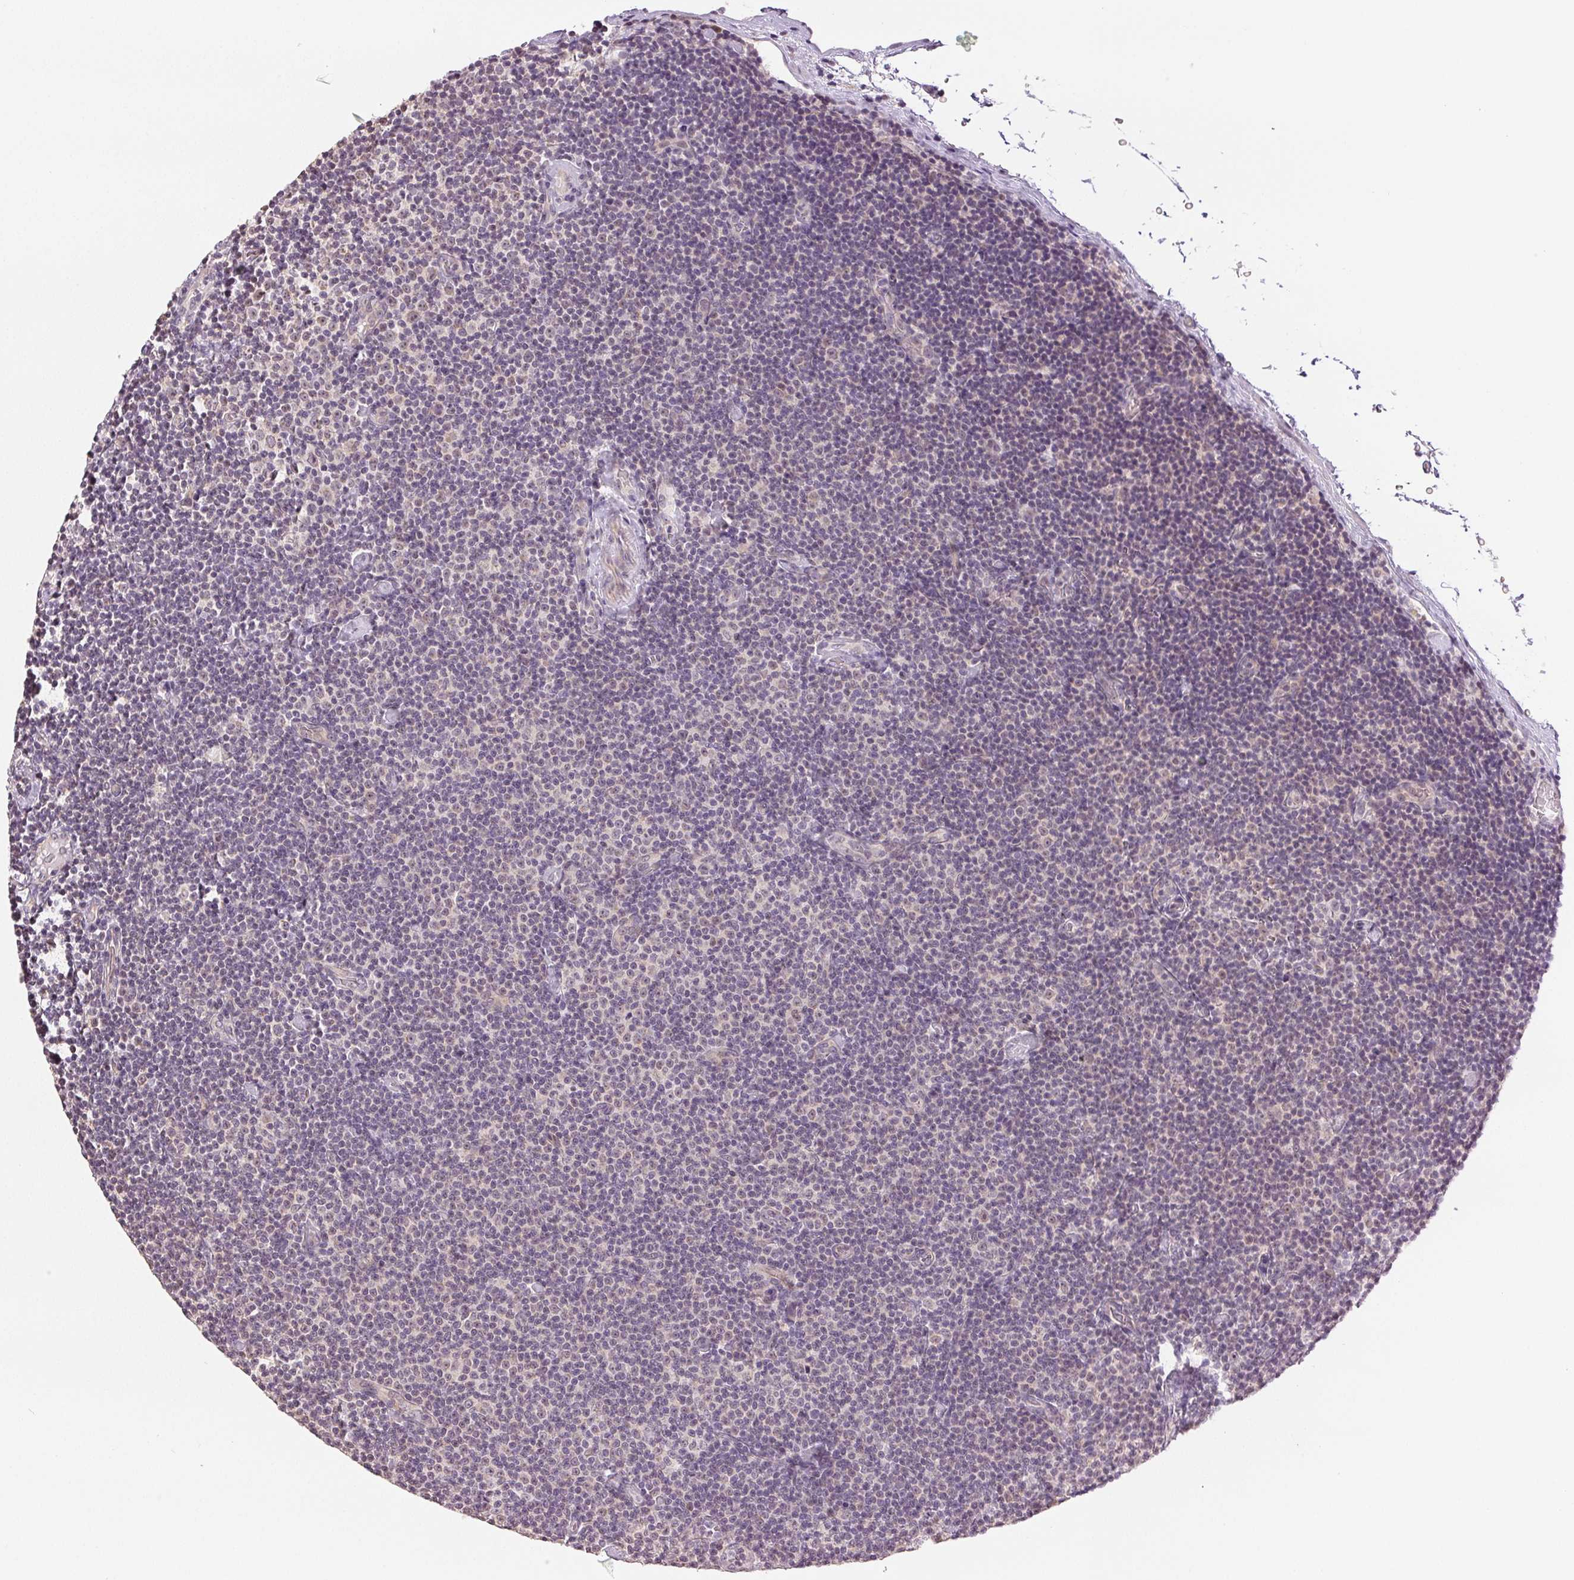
{"staining": {"intensity": "negative", "quantity": "none", "location": "none"}, "tissue": "lymphoma", "cell_type": "Tumor cells", "image_type": "cancer", "snomed": [{"axis": "morphology", "description": "Malignant lymphoma, non-Hodgkin's type, Low grade"}, {"axis": "topography", "description": "Lymph node"}], "caption": "Immunohistochemical staining of human malignant lymphoma, non-Hodgkin's type (low-grade) reveals no significant expression in tumor cells.", "gene": "PLCB1", "patient": {"sex": "male", "age": 81}}